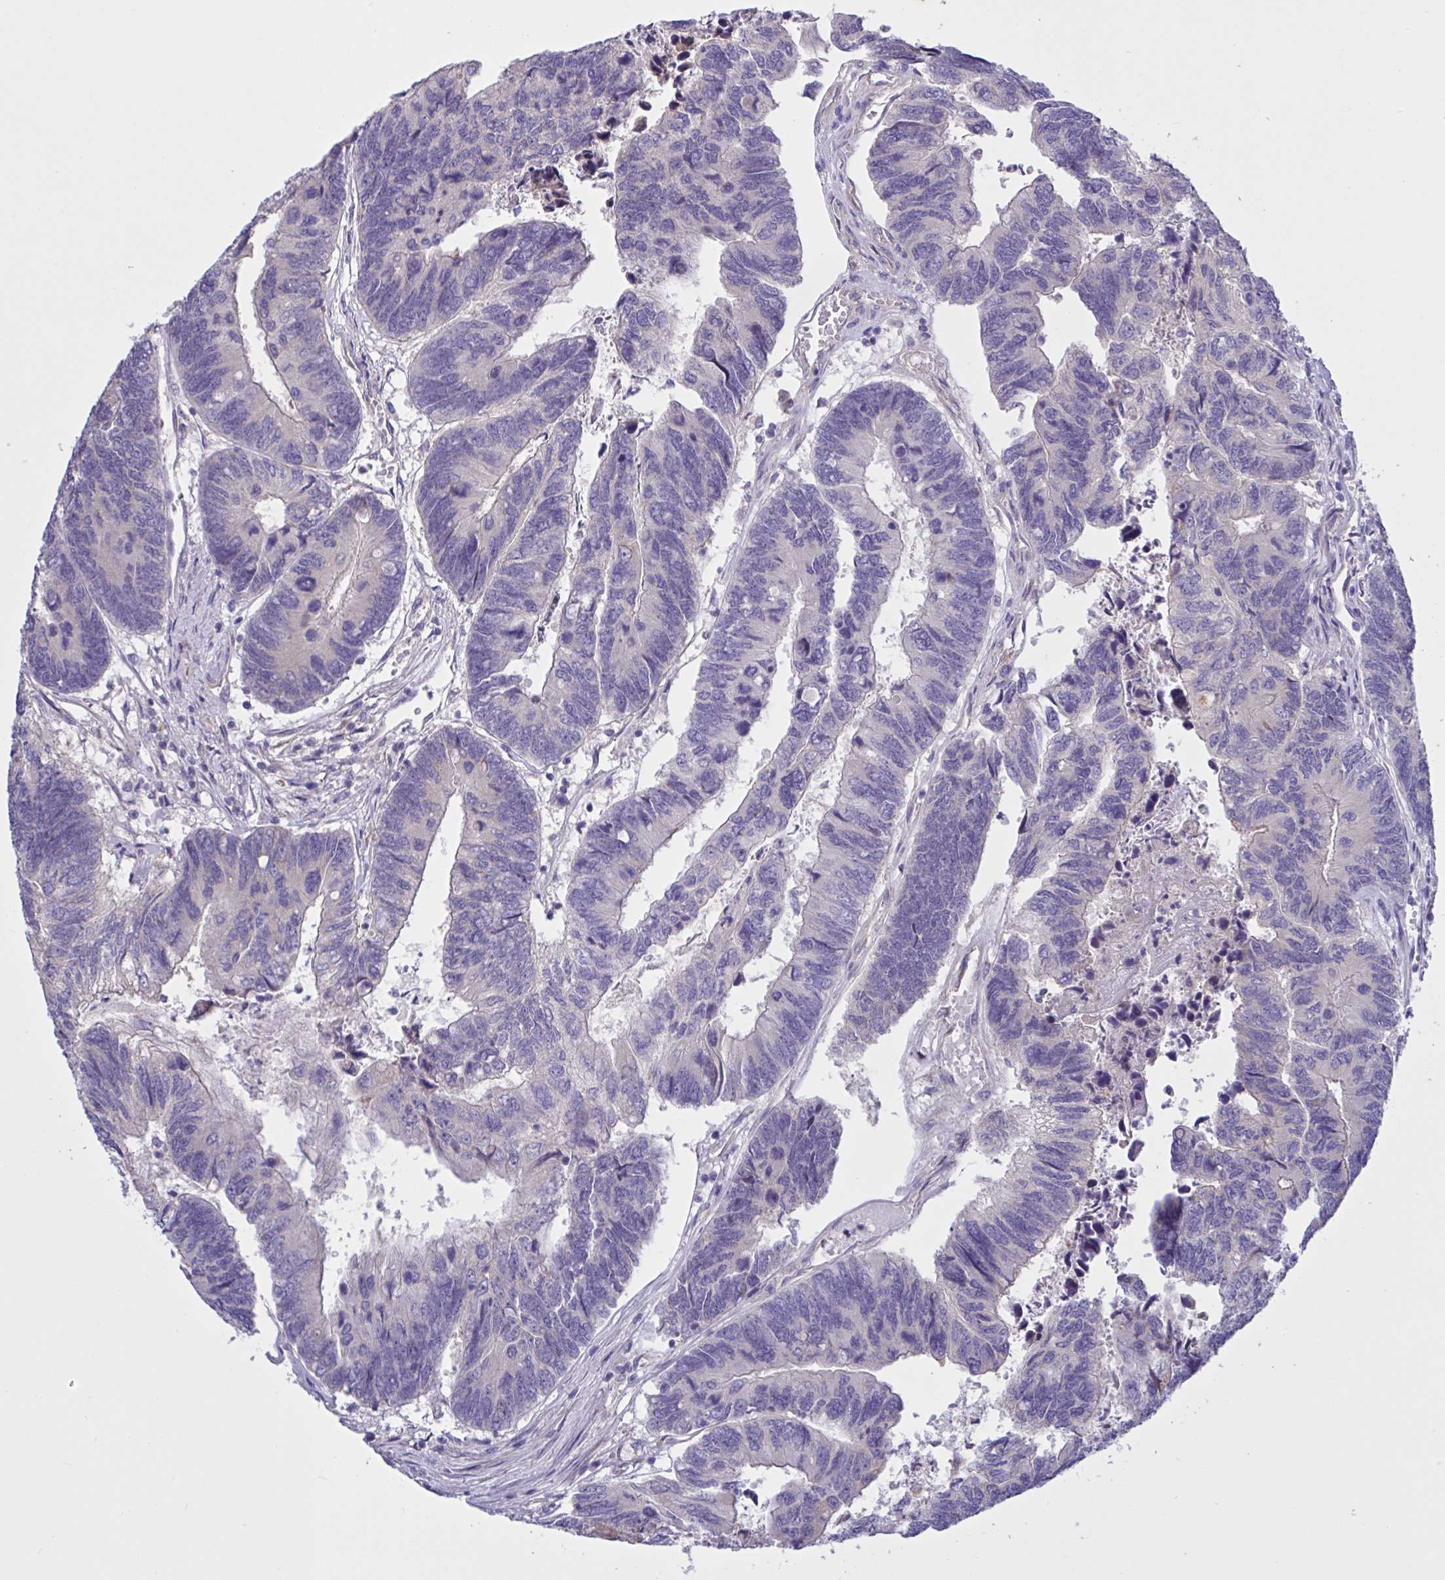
{"staining": {"intensity": "negative", "quantity": "none", "location": "none"}, "tissue": "colorectal cancer", "cell_type": "Tumor cells", "image_type": "cancer", "snomed": [{"axis": "morphology", "description": "Adenocarcinoma, NOS"}, {"axis": "topography", "description": "Colon"}], "caption": "Tumor cells are negative for protein expression in human colorectal adenocarcinoma. Nuclei are stained in blue.", "gene": "SLC66A1", "patient": {"sex": "female", "age": 67}}